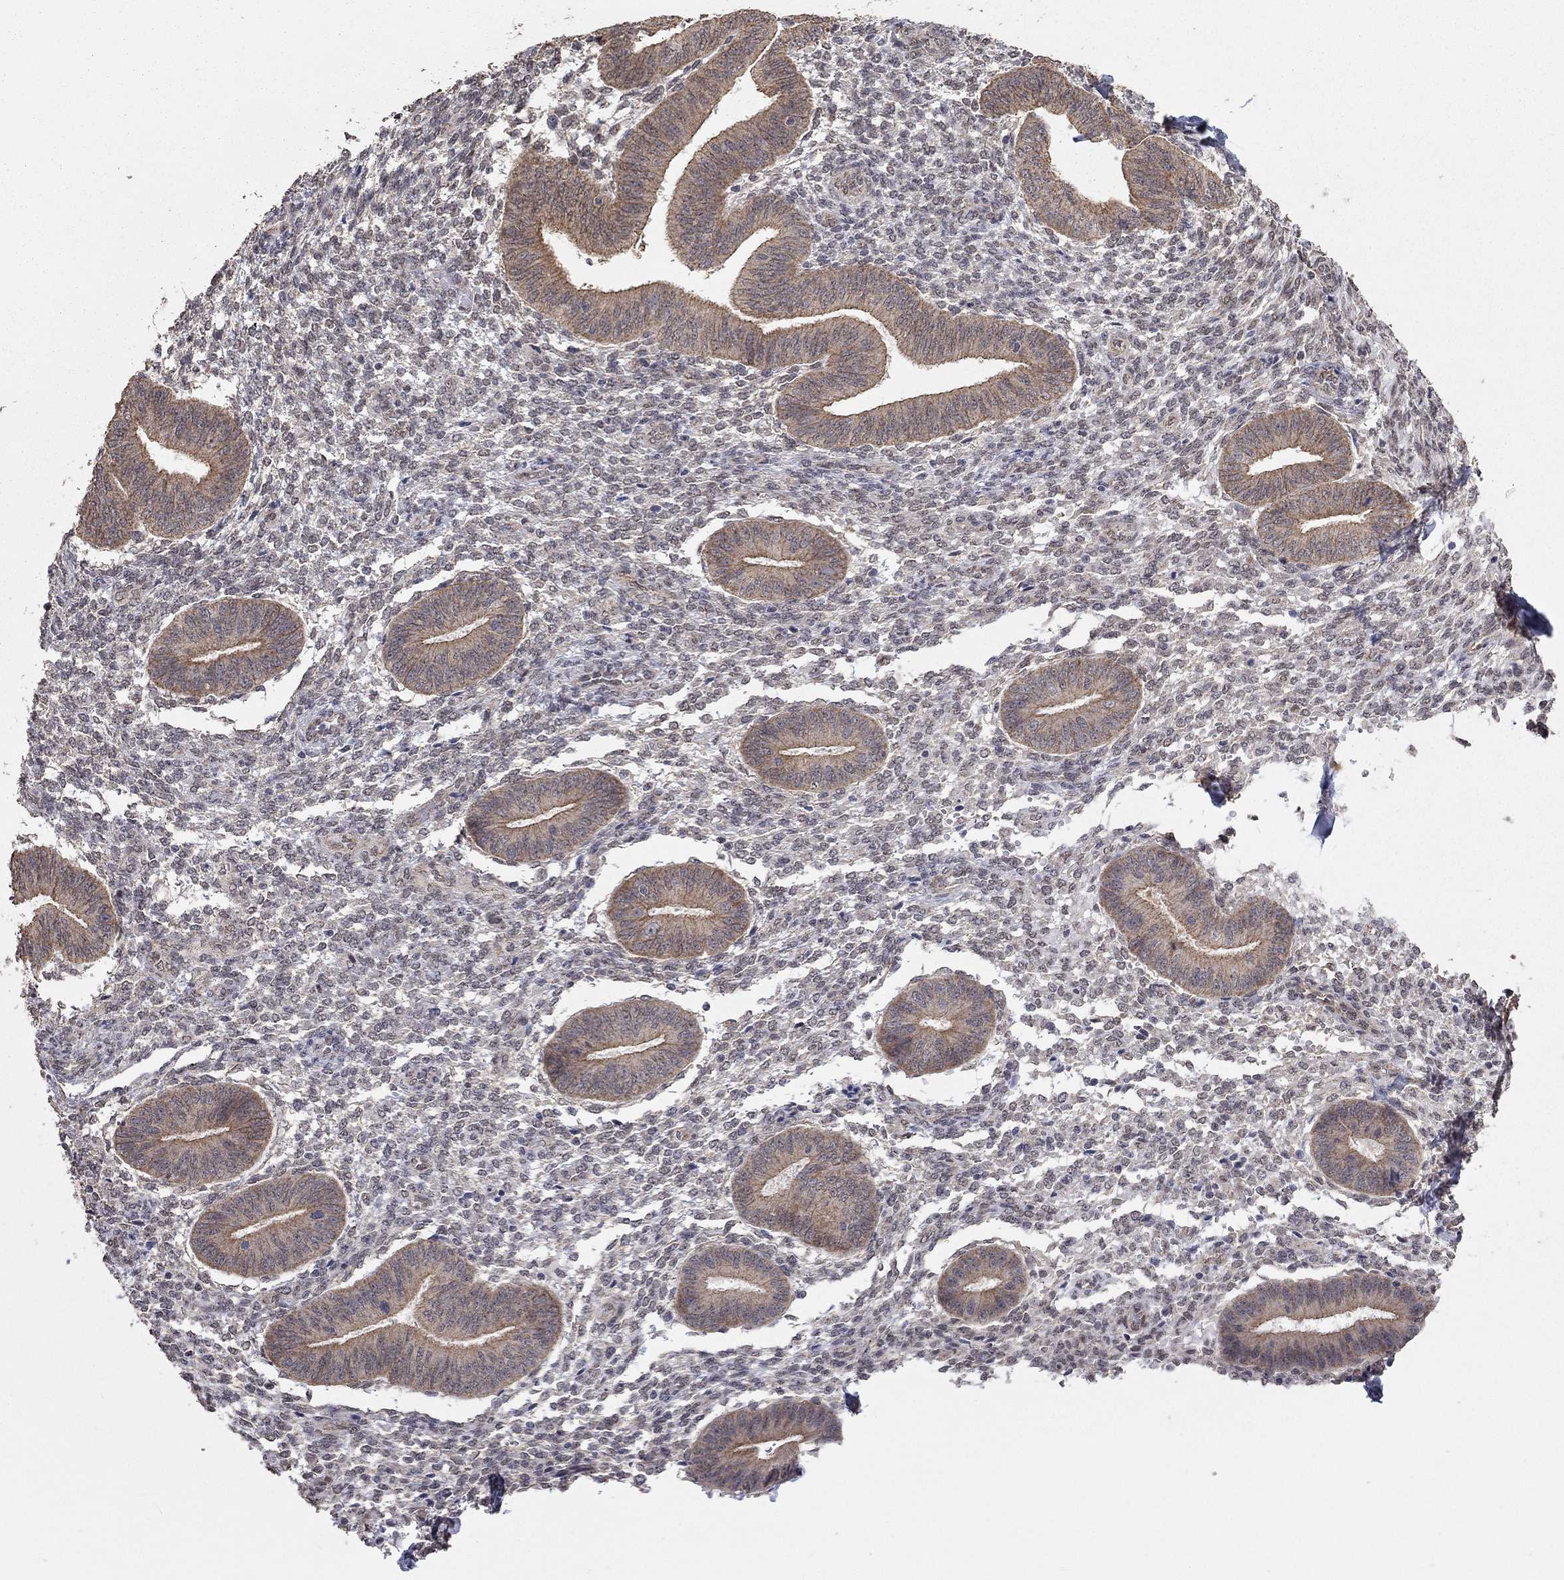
{"staining": {"intensity": "negative", "quantity": "none", "location": "none"}, "tissue": "endometrium", "cell_type": "Cells in endometrial stroma", "image_type": "normal", "snomed": [{"axis": "morphology", "description": "Normal tissue, NOS"}, {"axis": "topography", "description": "Endometrium"}], "caption": "Human endometrium stained for a protein using immunohistochemistry demonstrates no positivity in cells in endometrial stroma.", "gene": "ANKRA2", "patient": {"sex": "female", "age": 47}}